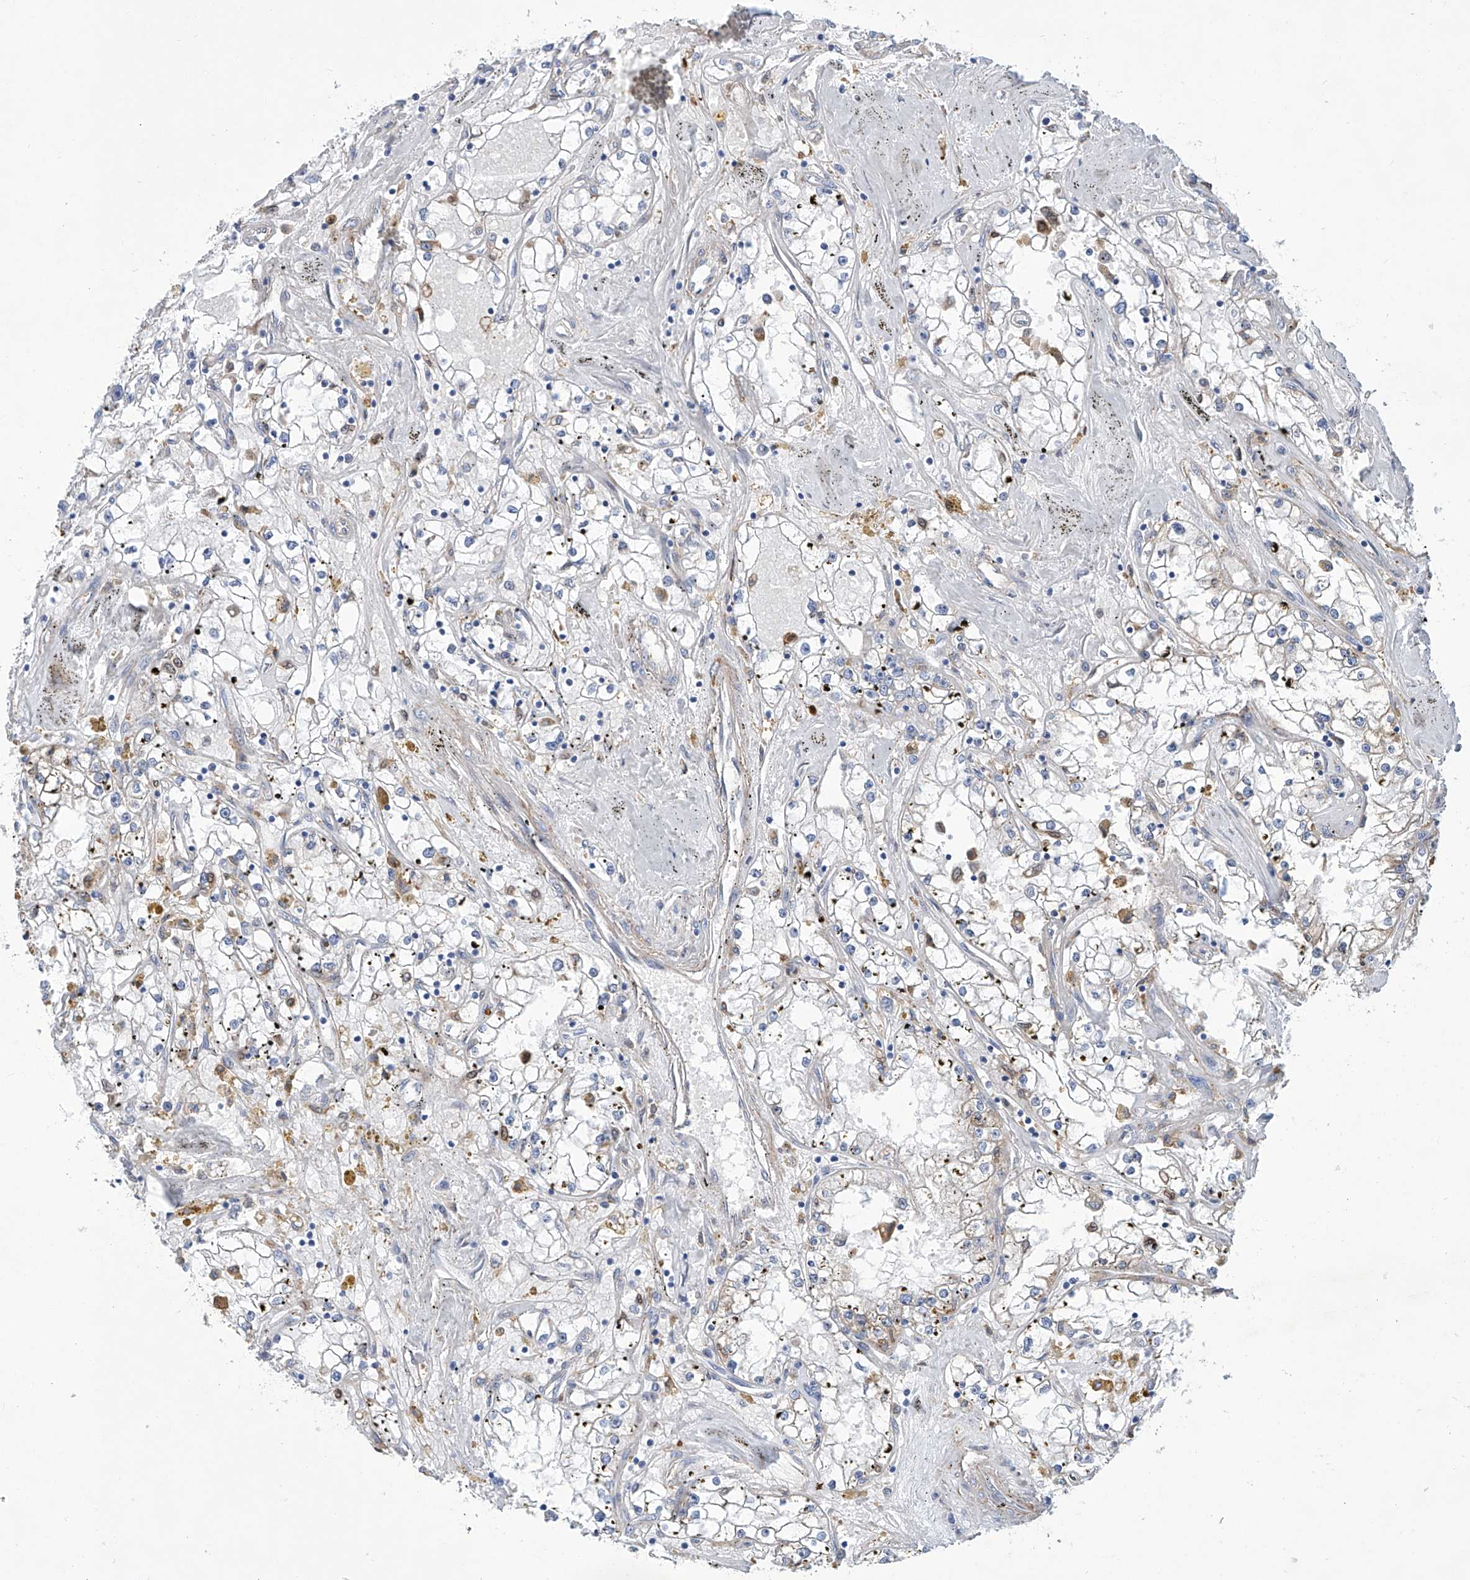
{"staining": {"intensity": "negative", "quantity": "none", "location": "none"}, "tissue": "renal cancer", "cell_type": "Tumor cells", "image_type": "cancer", "snomed": [{"axis": "morphology", "description": "Adenocarcinoma, NOS"}, {"axis": "topography", "description": "Kidney"}], "caption": "Protein analysis of renal adenocarcinoma shows no significant positivity in tumor cells.", "gene": "TNN", "patient": {"sex": "male", "age": 56}}